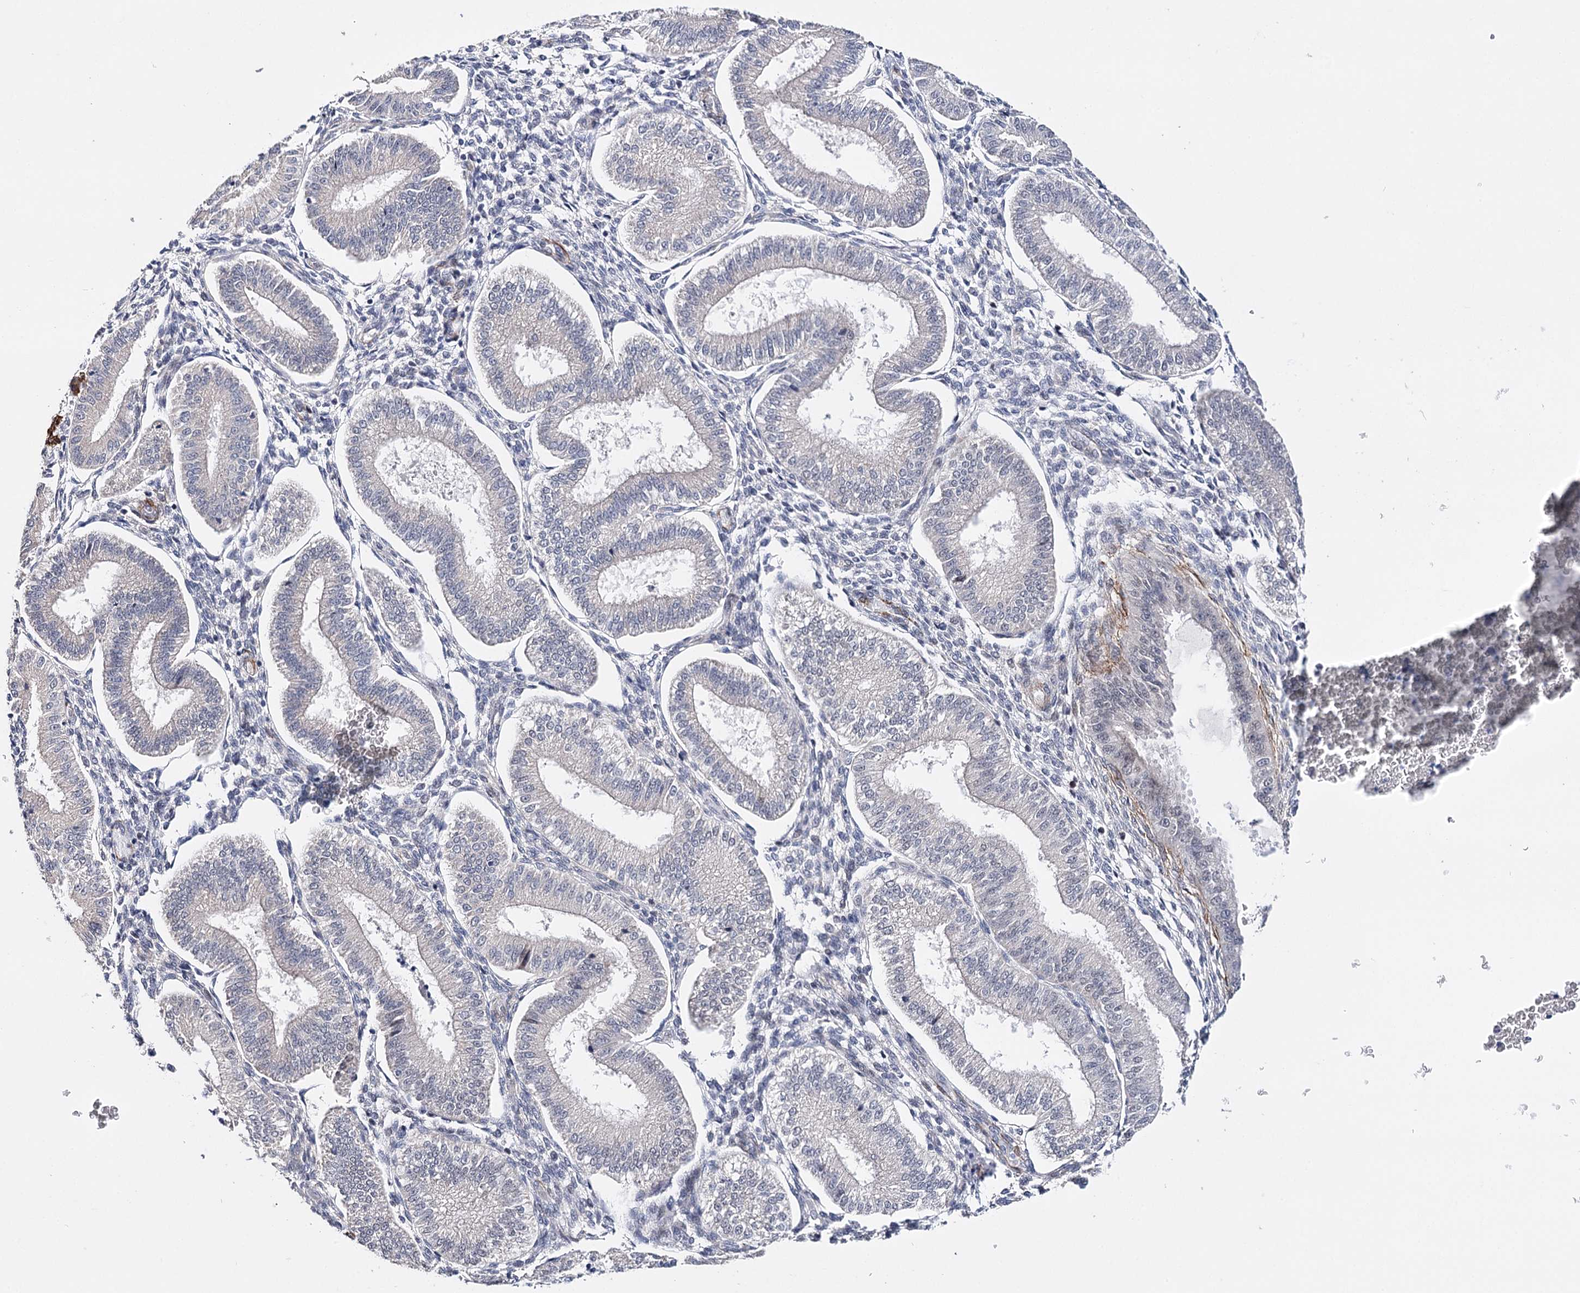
{"staining": {"intensity": "weak", "quantity": "<25%", "location": "nuclear"}, "tissue": "endometrium", "cell_type": "Cells in endometrial stroma", "image_type": "normal", "snomed": [{"axis": "morphology", "description": "Normal tissue, NOS"}, {"axis": "topography", "description": "Endometrium"}], "caption": "High power microscopy micrograph of an immunohistochemistry image of normal endometrium, revealing no significant staining in cells in endometrial stroma. The staining was performed using DAB to visualize the protein expression in brown, while the nuclei were stained in blue with hematoxylin (Magnification: 20x).", "gene": "CFAP46", "patient": {"sex": "female", "age": 39}}